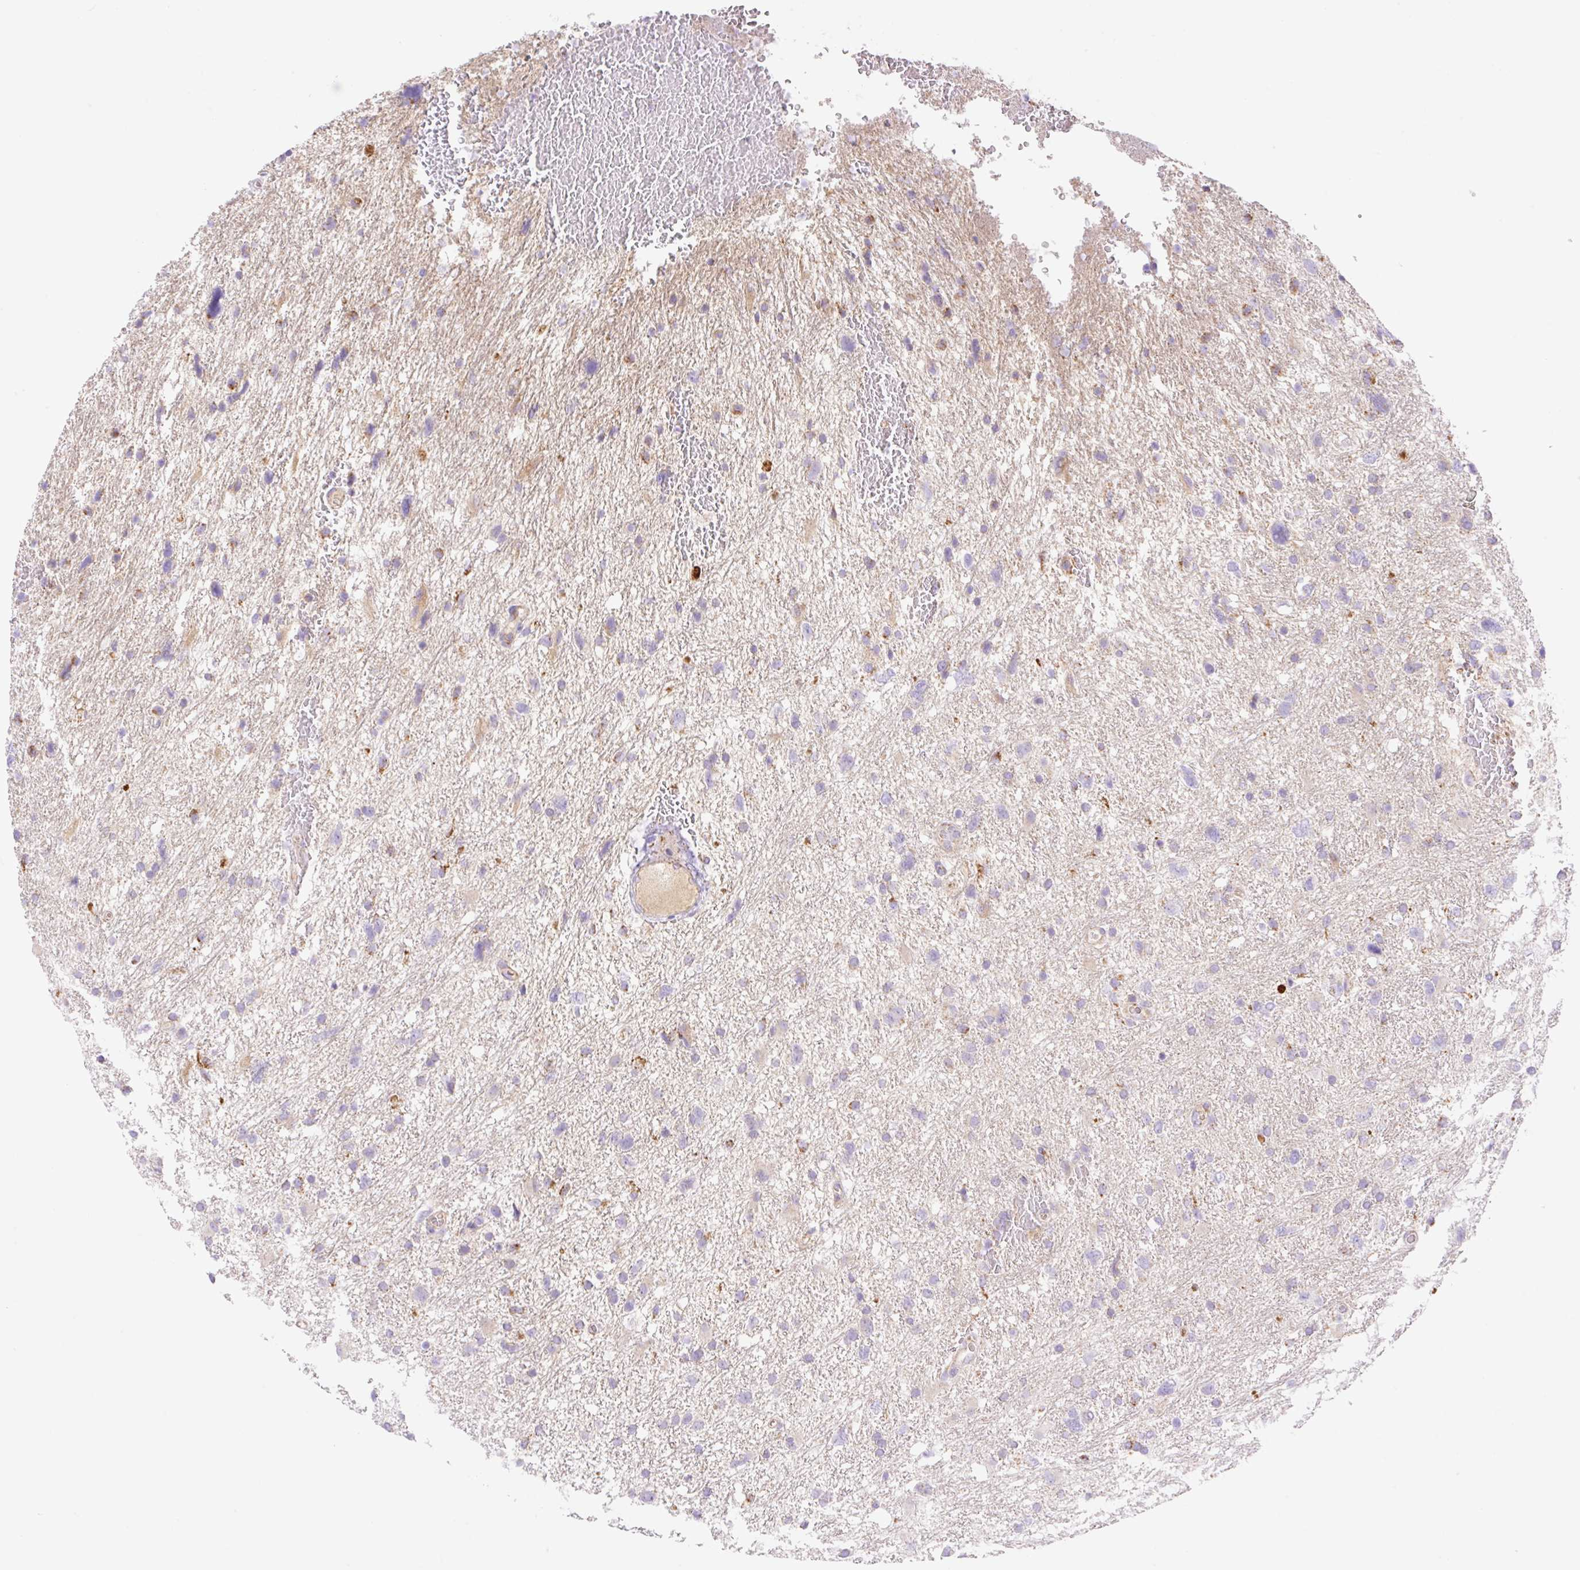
{"staining": {"intensity": "moderate", "quantity": "<25%", "location": "cytoplasmic/membranous"}, "tissue": "glioma", "cell_type": "Tumor cells", "image_type": "cancer", "snomed": [{"axis": "morphology", "description": "Glioma, malignant, High grade"}, {"axis": "topography", "description": "Brain"}], "caption": "Immunohistochemistry (IHC) (DAB (3,3'-diaminobenzidine)) staining of malignant glioma (high-grade) shows moderate cytoplasmic/membranous protein expression in approximately <25% of tumor cells.", "gene": "ETNK2", "patient": {"sex": "male", "age": 61}}